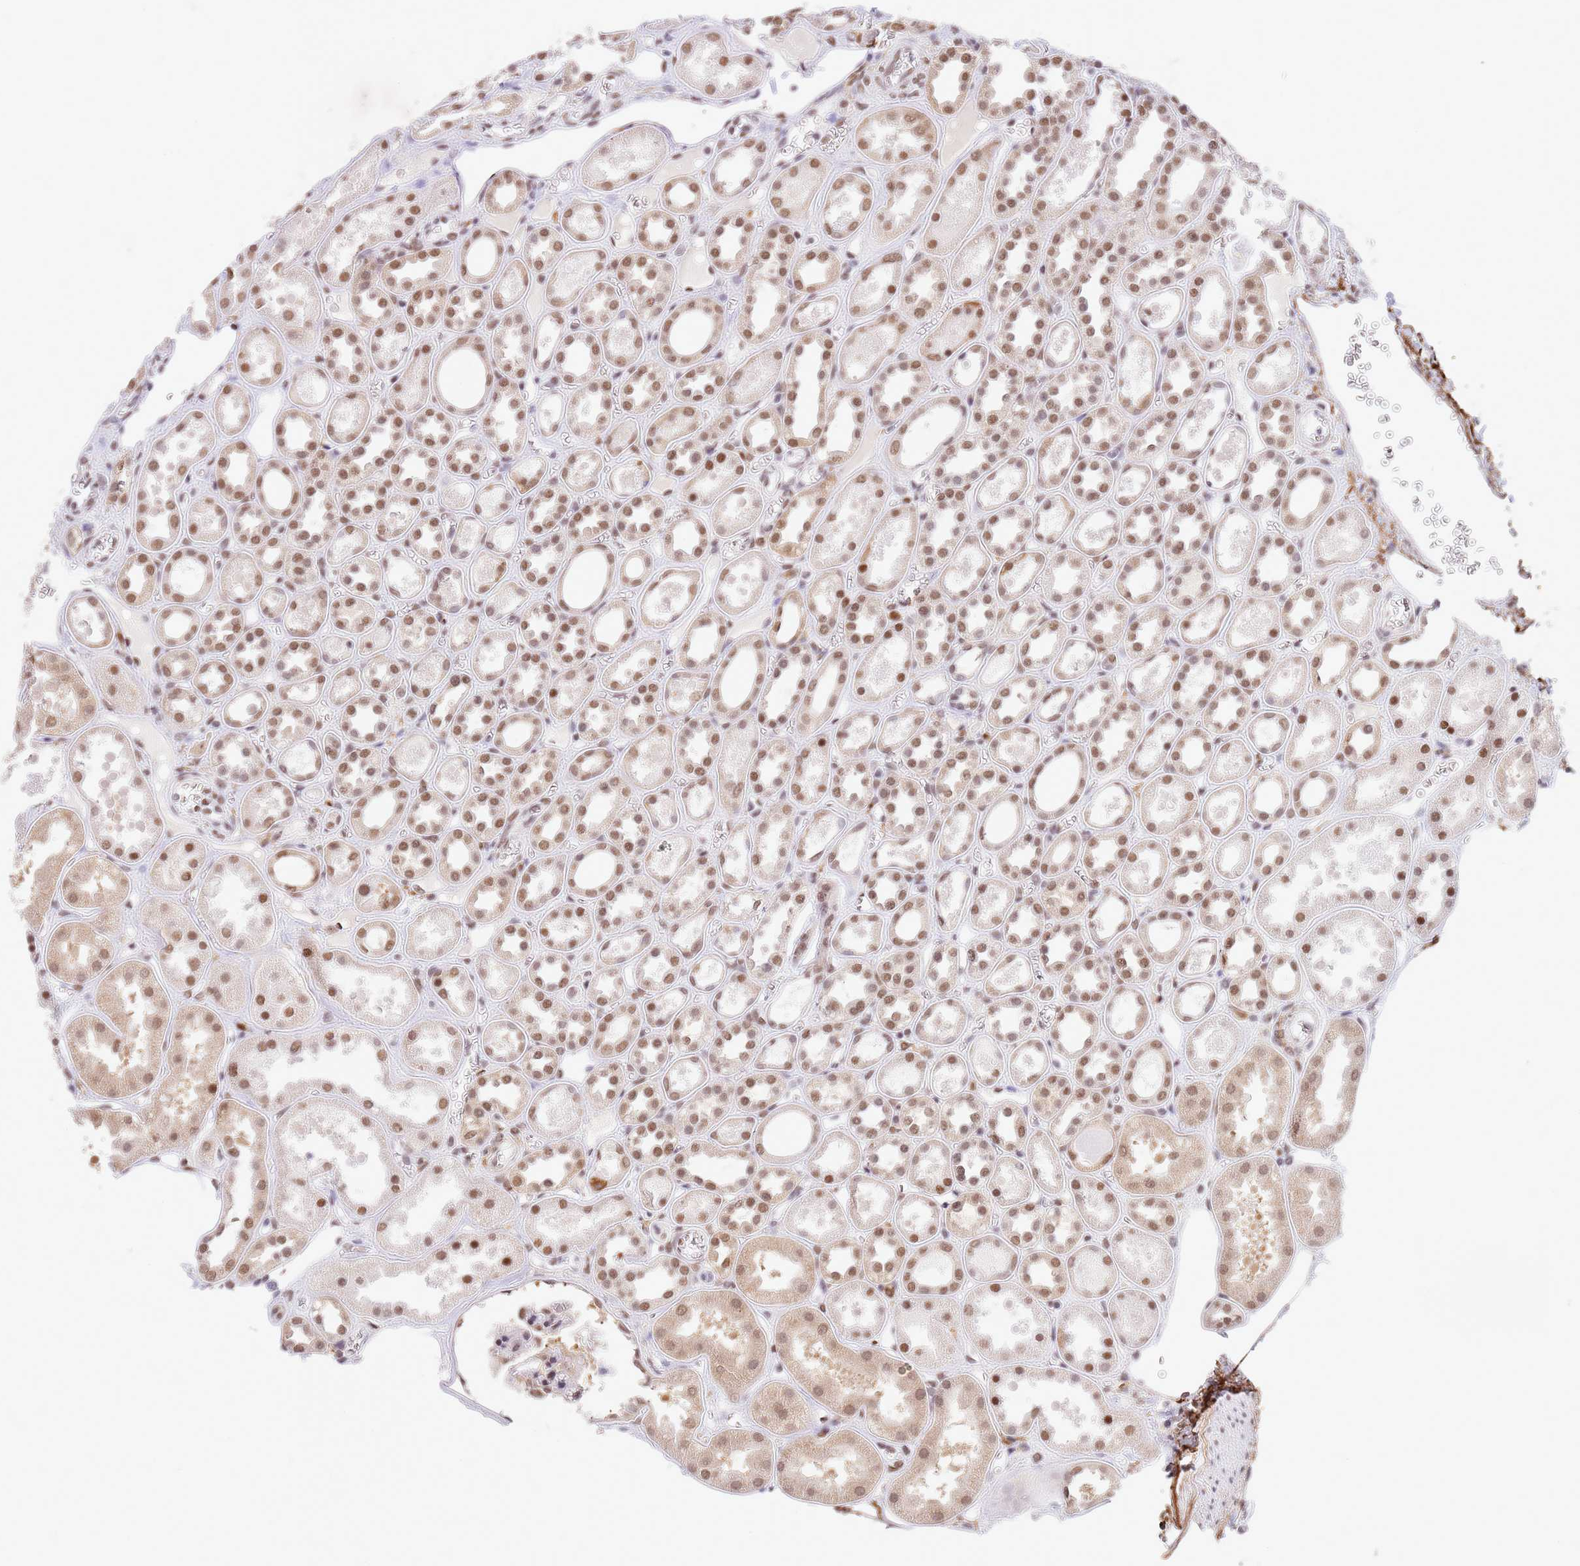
{"staining": {"intensity": "moderate", "quantity": "25%-75%", "location": "nuclear"}, "tissue": "kidney", "cell_type": "Cells in glomeruli", "image_type": "normal", "snomed": [{"axis": "morphology", "description": "Normal tissue, NOS"}, {"axis": "topography", "description": "Kidney"}], "caption": "Protein staining of unremarkable kidney shows moderate nuclear expression in about 25%-75% of cells in glomeruli. (Brightfield microscopy of DAB IHC at high magnification).", "gene": "TRIM32", "patient": {"sex": "female", "age": 41}}